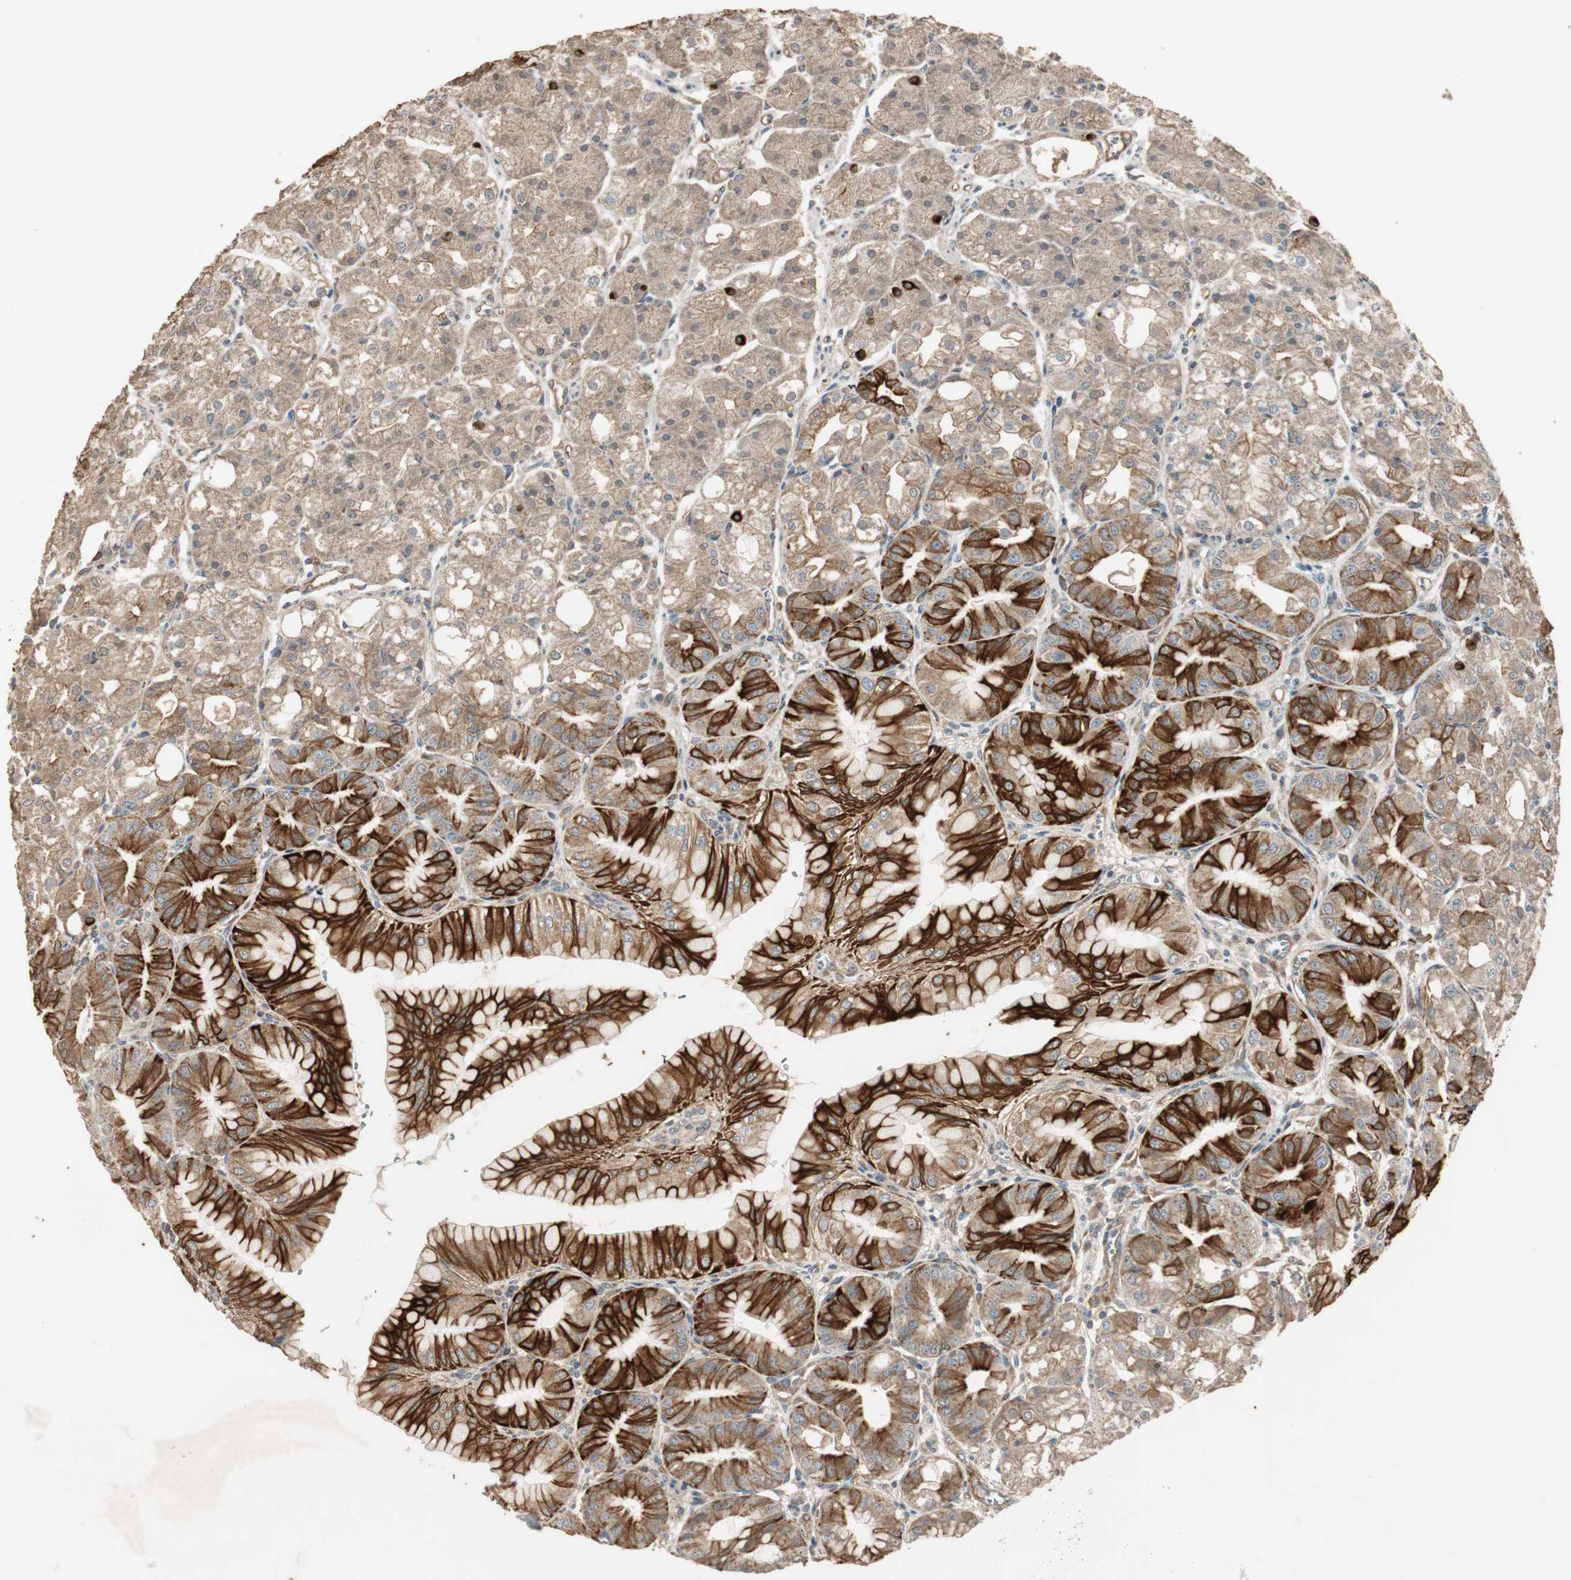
{"staining": {"intensity": "strong", "quantity": ">75%", "location": "cytoplasmic/membranous"}, "tissue": "stomach", "cell_type": "Glandular cells", "image_type": "normal", "snomed": [{"axis": "morphology", "description": "Normal tissue, NOS"}, {"axis": "topography", "description": "Stomach, lower"}], "caption": "A high amount of strong cytoplasmic/membranous positivity is seen in approximately >75% of glandular cells in normal stomach.", "gene": "BTN3A3", "patient": {"sex": "male", "age": 71}}